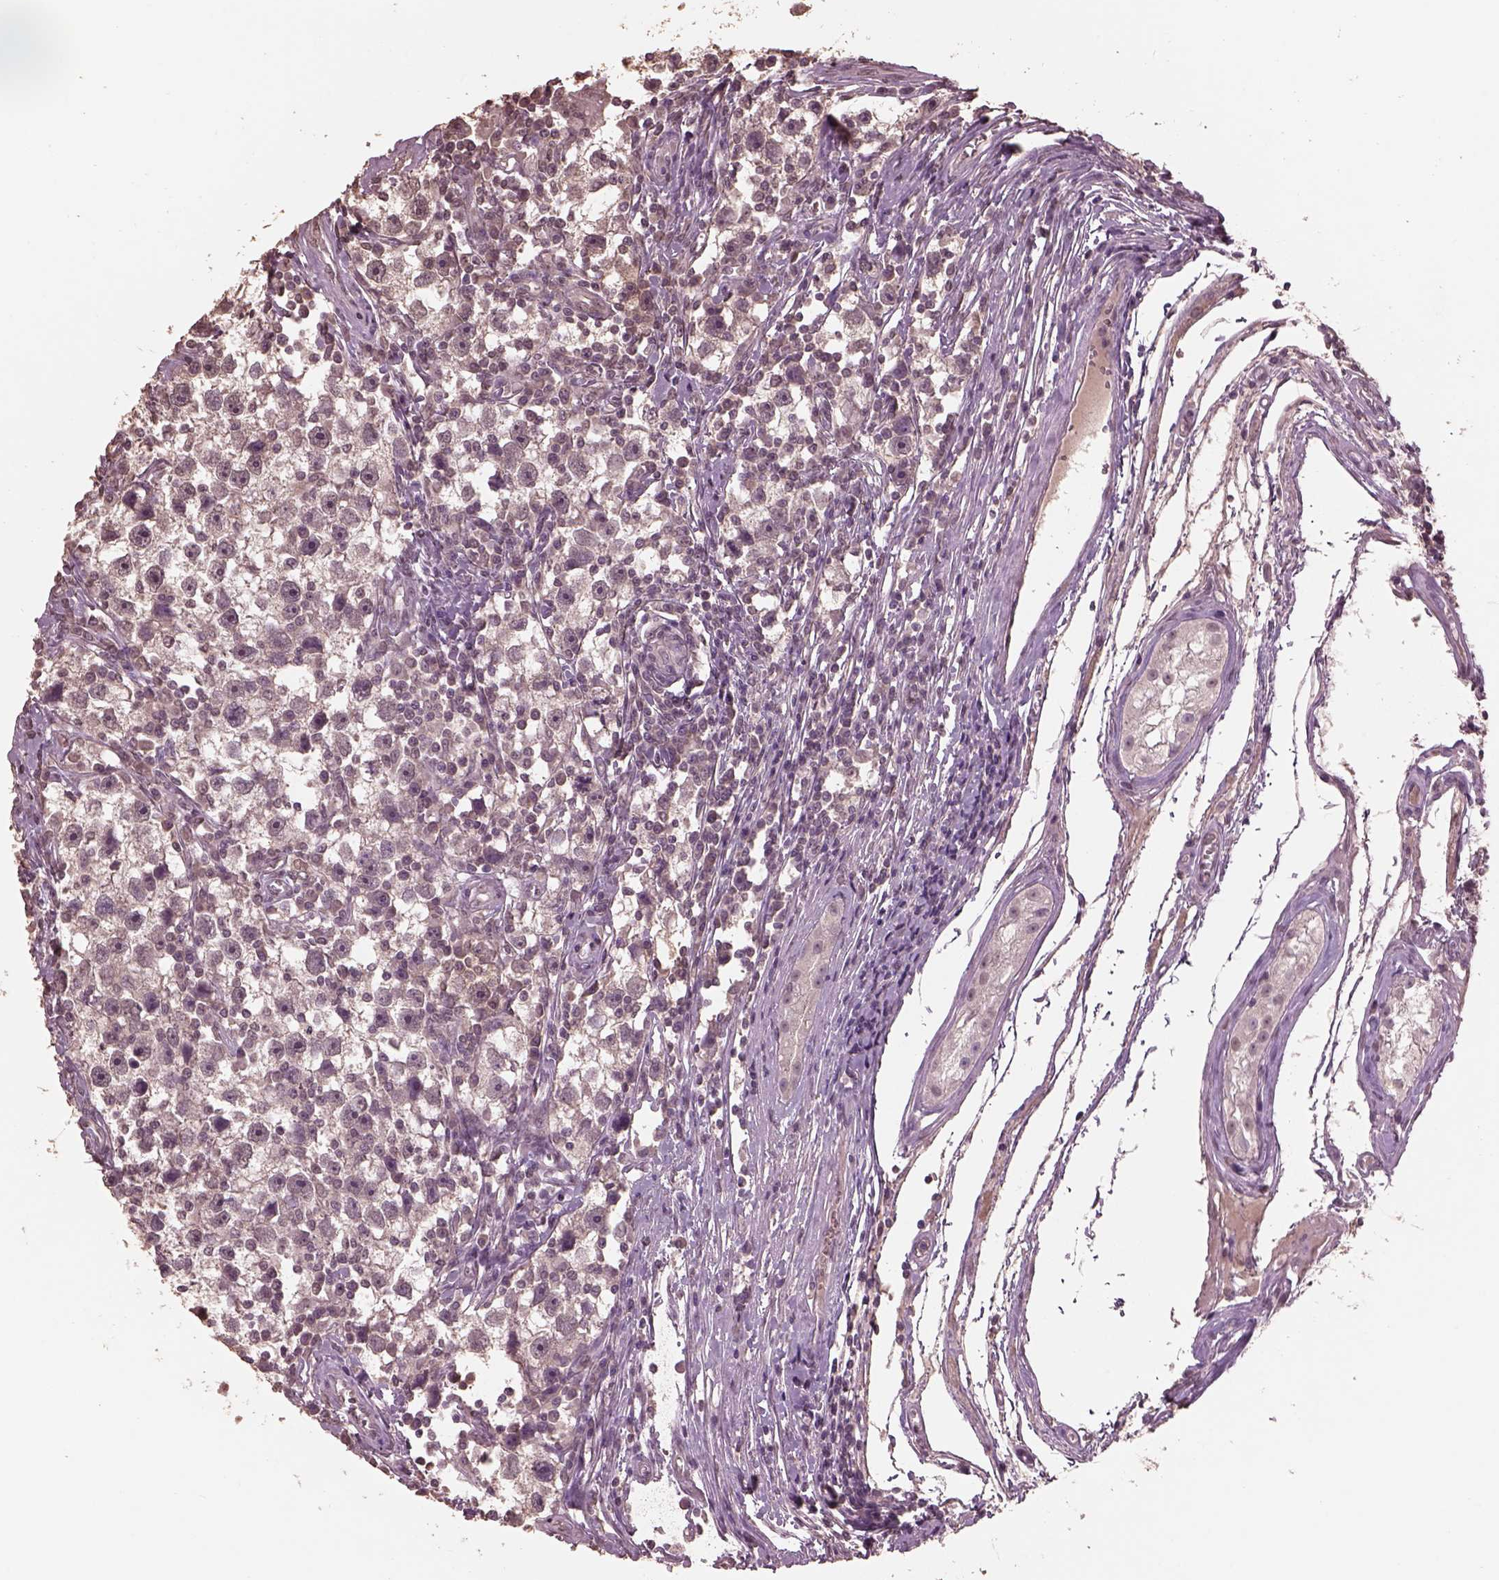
{"staining": {"intensity": "negative", "quantity": "none", "location": "none"}, "tissue": "testis cancer", "cell_type": "Tumor cells", "image_type": "cancer", "snomed": [{"axis": "morphology", "description": "Seminoma, NOS"}, {"axis": "topography", "description": "Testis"}], "caption": "This is an immunohistochemistry image of human testis cancer. There is no positivity in tumor cells.", "gene": "CPT1C", "patient": {"sex": "male", "age": 30}}